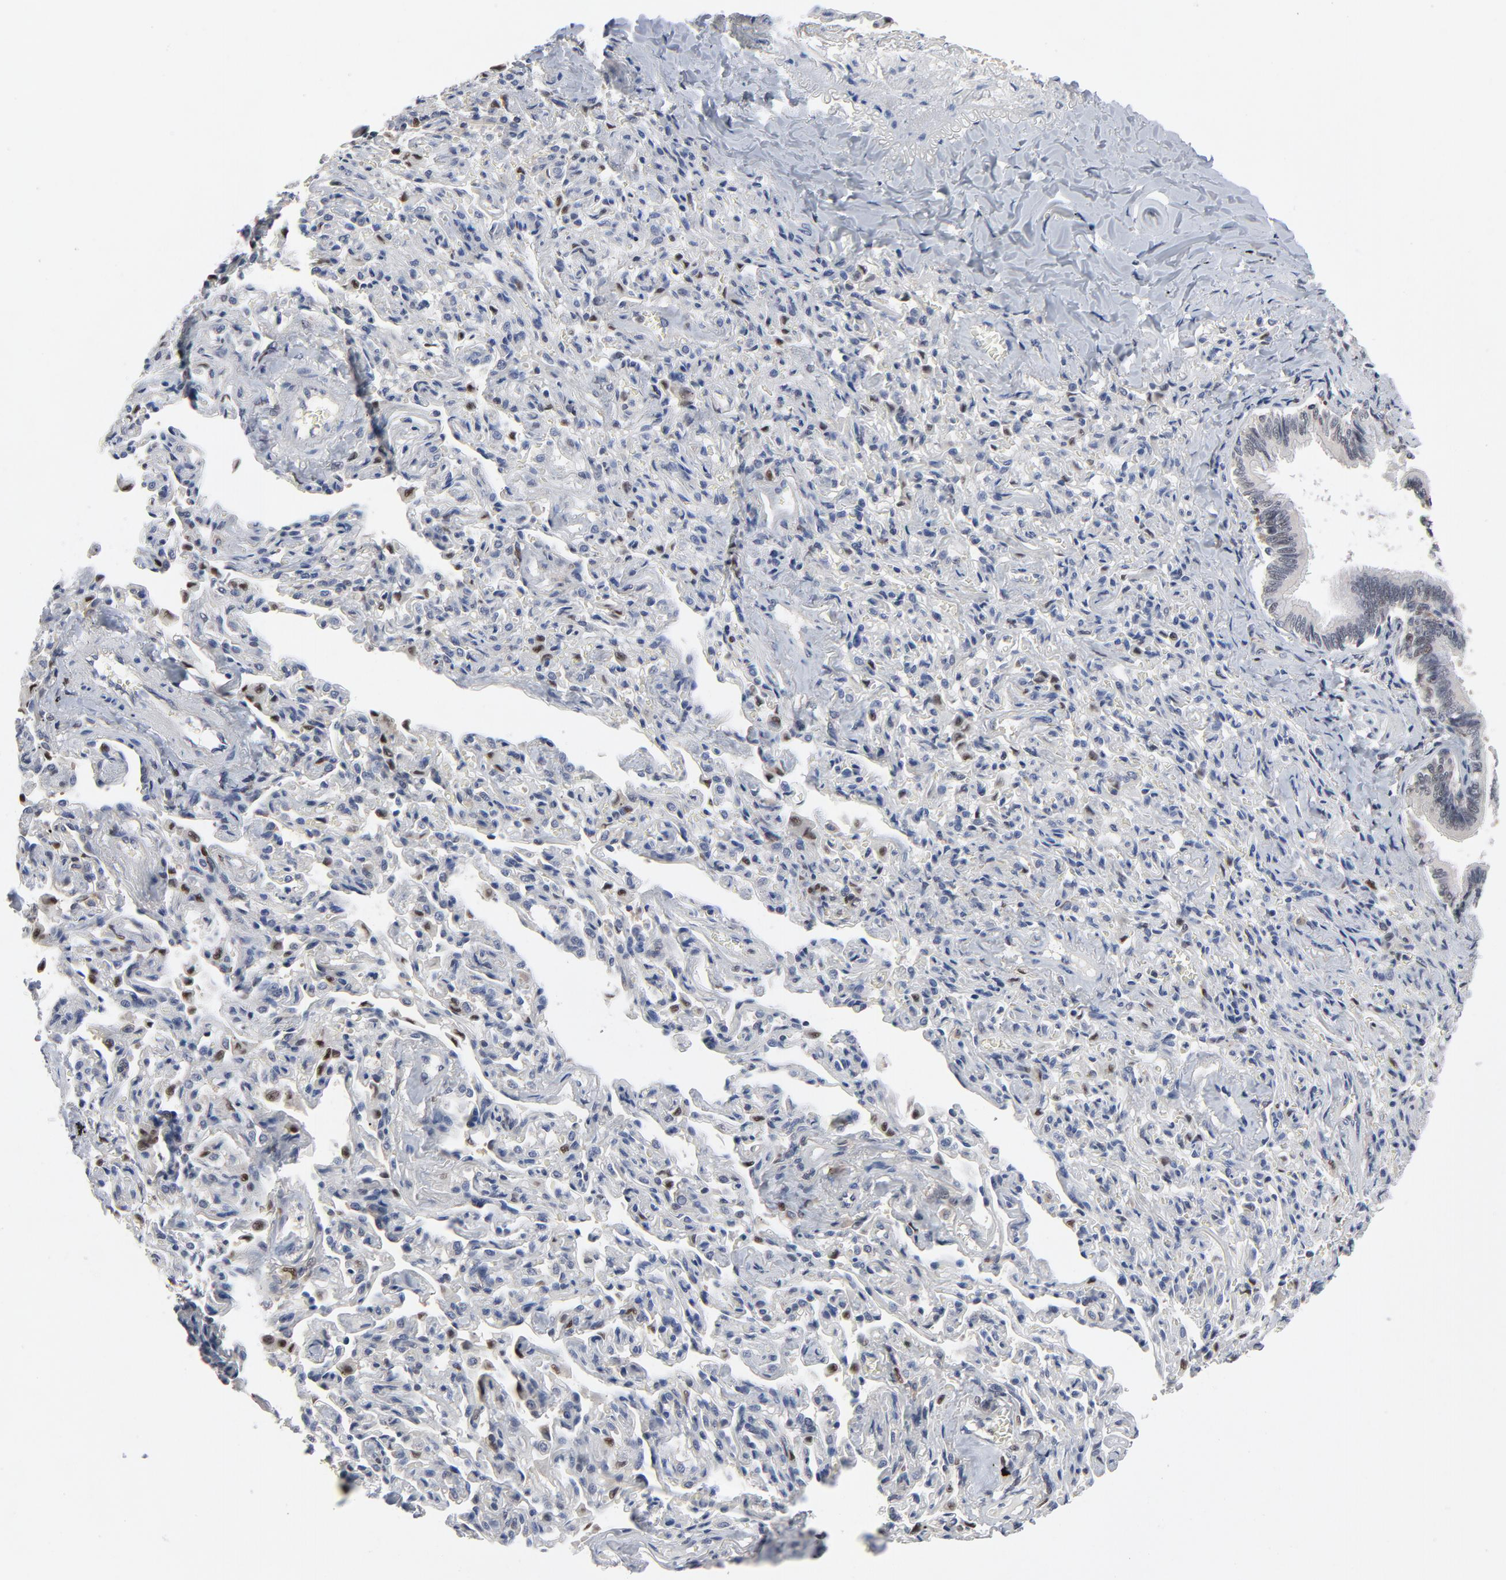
{"staining": {"intensity": "strong", "quantity": "<25%", "location": "cytoplasmic/membranous,nuclear"}, "tissue": "bronchus", "cell_type": "Respiratory epithelial cells", "image_type": "normal", "snomed": [{"axis": "morphology", "description": "Normal tissue, NOS"}, {"axis": "topography", "description": "Lung"}], "caption": "A brown stain shows strong cytoplasmic/membranous,nuclear staining of a protein in respiratory epithelial cells of benign human bronchus. The staining was performed using DAB, with brown indicating positive protein expression. Nuclei are stained blue with hematoxylin.", "gene": "NFKB1", "patient": {"sex": "male", "age": 64}}